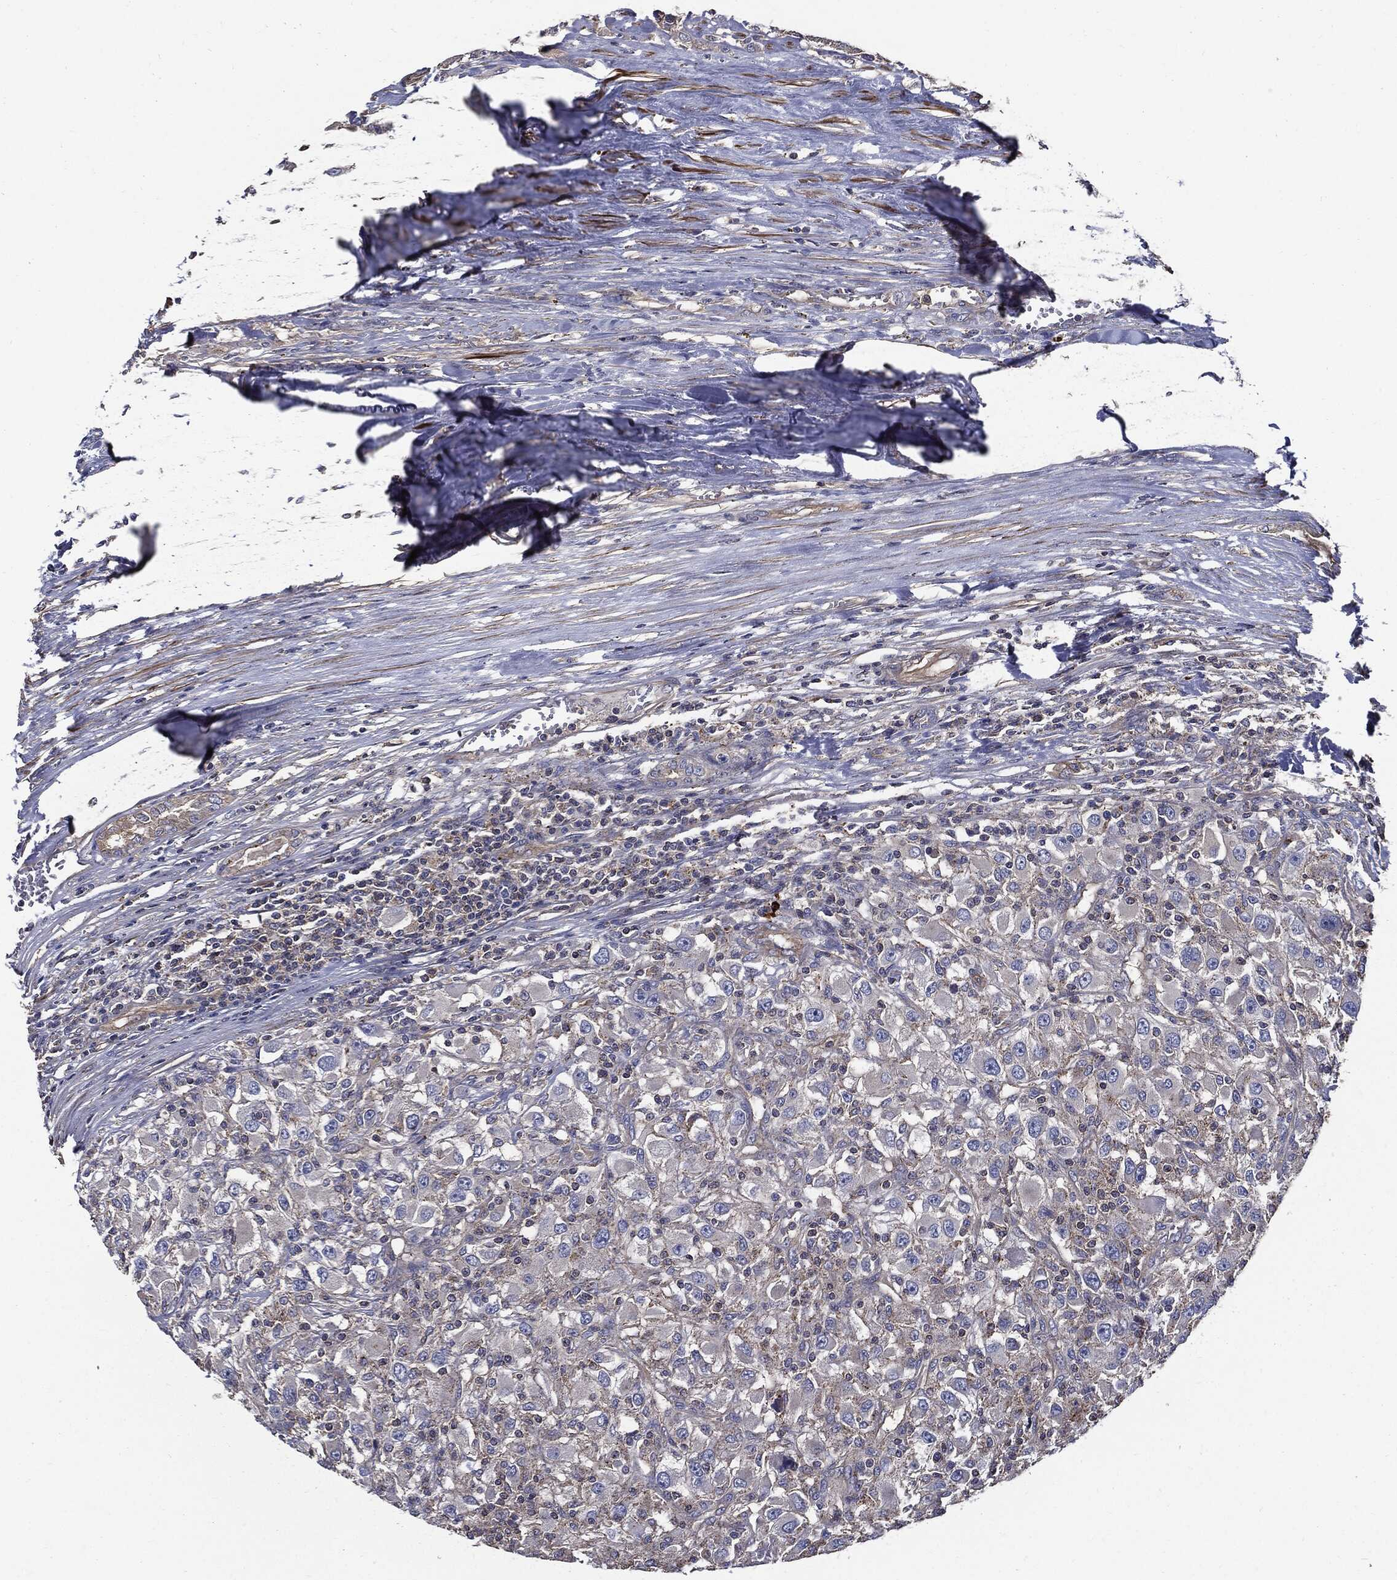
{"staining": {"intensity": "negative", "quantity": "none", "location": "none"}, "tissue": "renal cancer", "cell_type": "Tumor cells", "image_type": "cancer", "snomed": [{"axis": "morphology", "description": "Adenocarcinoma, NOS"}, {"axis": "topography", "description": "Kidney"}], "caption": "Immunohistochemical staining of human renal adenocarcinoma displays no significant positivity in tumor cells.", "gene": "PDCD6IP", "patient": {"sex": "female", "age": 67}}